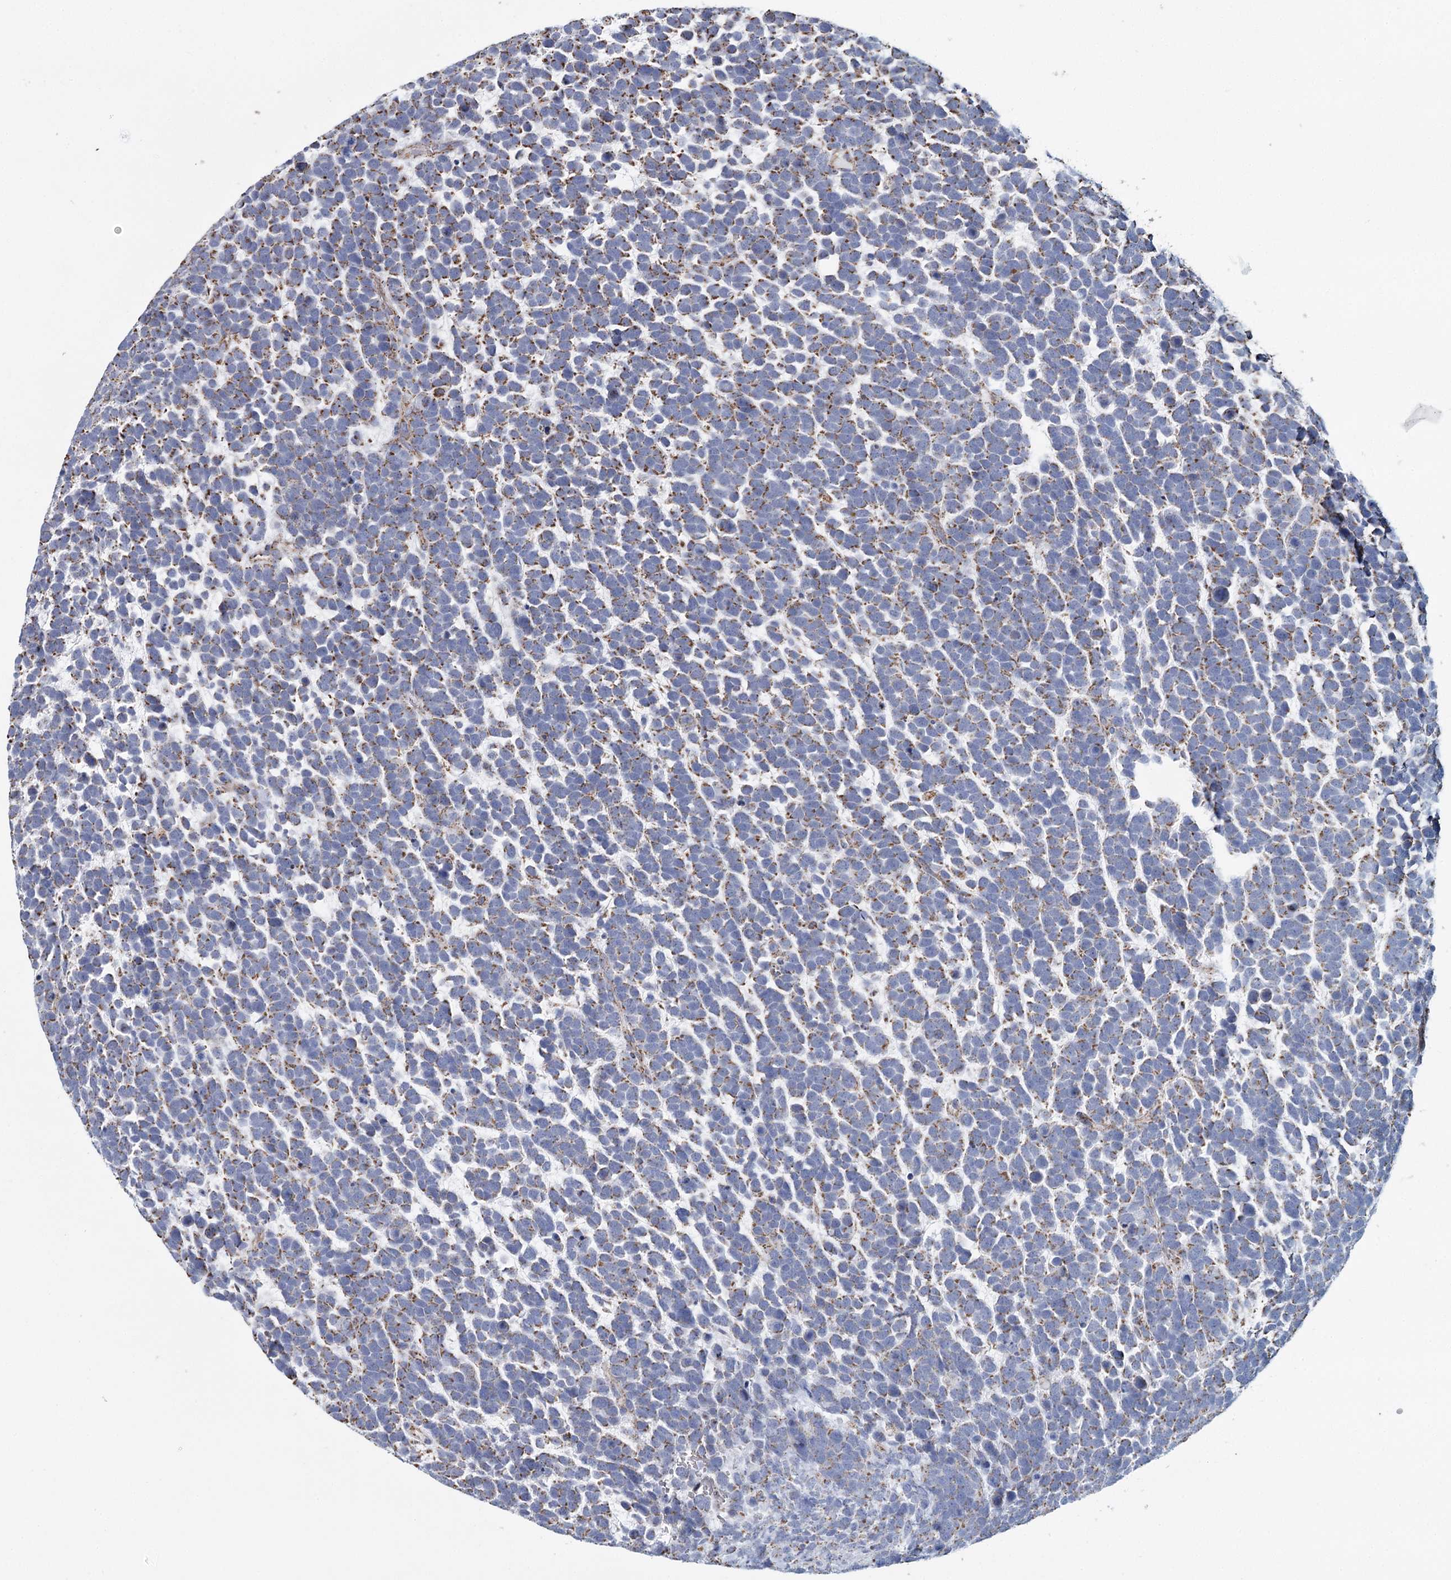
{"staining": {"intensity": "moderate", "quantity": "25%-75%", "location": "cytoplasmic/membranous"}, "tissue": "urothelial cancer", "cell_type": "Tumor cells", "image_type": "cancer", "snomed": [{"axis": "morphology", "description": "Urothelial carcinoma, High grade"}, {"axis": "topography", "description": "Urinary bladder"}], "caption": "Immunohistochemistry (IHC) histopathology image of neoplastic tissue: human urothelial cancer stained using IHC exhibits medium levels of moderate protein expression localized specifically in the cytoplasmic/membranous of tumor cells, appearing as a cytoplasmic/membranous brown color.", "gene": "MRPL44", "patient": {"sex": "female", "age": 82}}